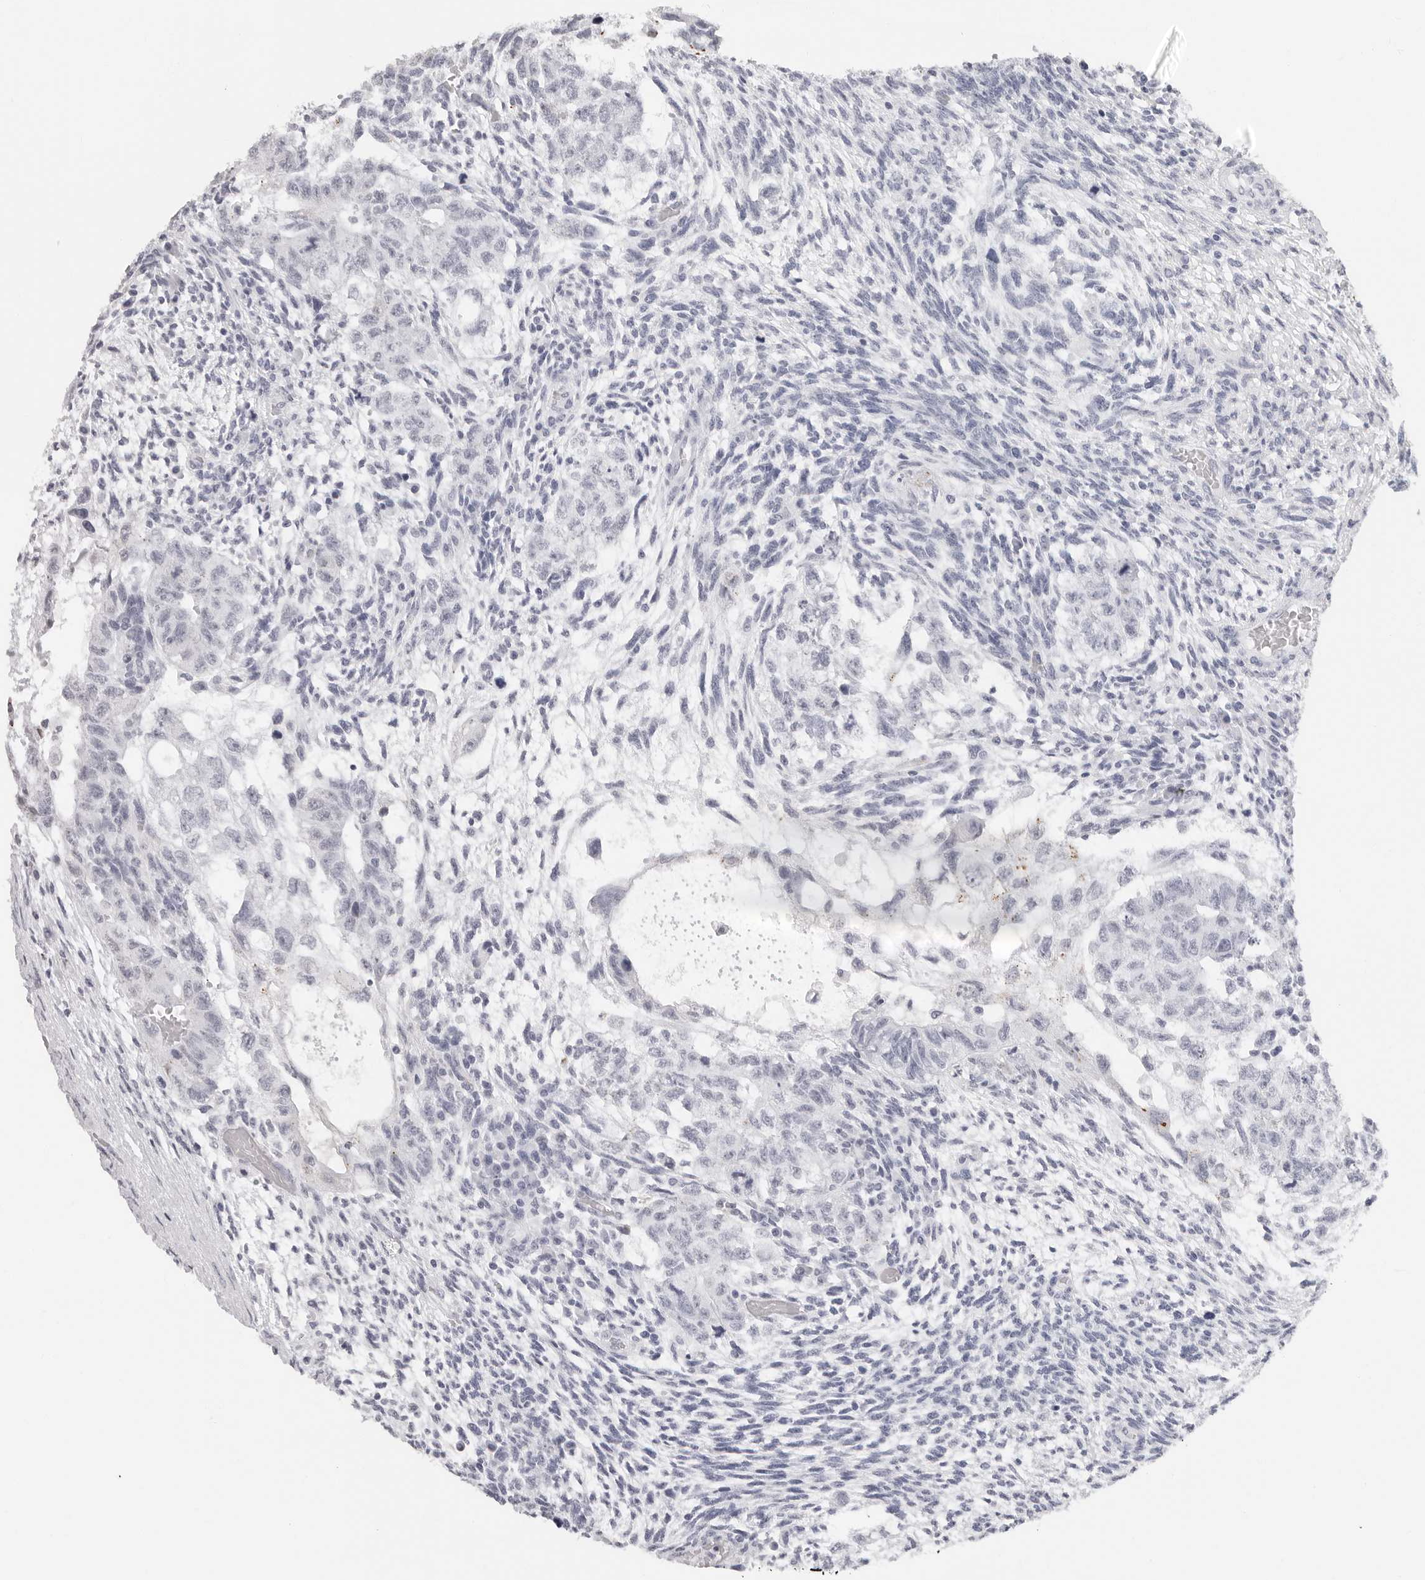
{"staining": {"intensity": "negative", "quantity": "none", "location": "none"}, "tissue": "testis cancer", "cell_type": "Tumor cells", "image_type": "cancer", "snomed": [{"axis": "morphology", "description": "Normal tissue, NOS"}, {"axis": "morphology", "description": "Carcinoma, Embryonal, NOS"}, {"axis": "topography", "description": "Testis"}], "caption": "IHC of human embryonal carcinoma (testis) exhibits no positivity in tumor cells.", "gene": "AGMAT", "patient": {"sex": "male", "age": 36}}